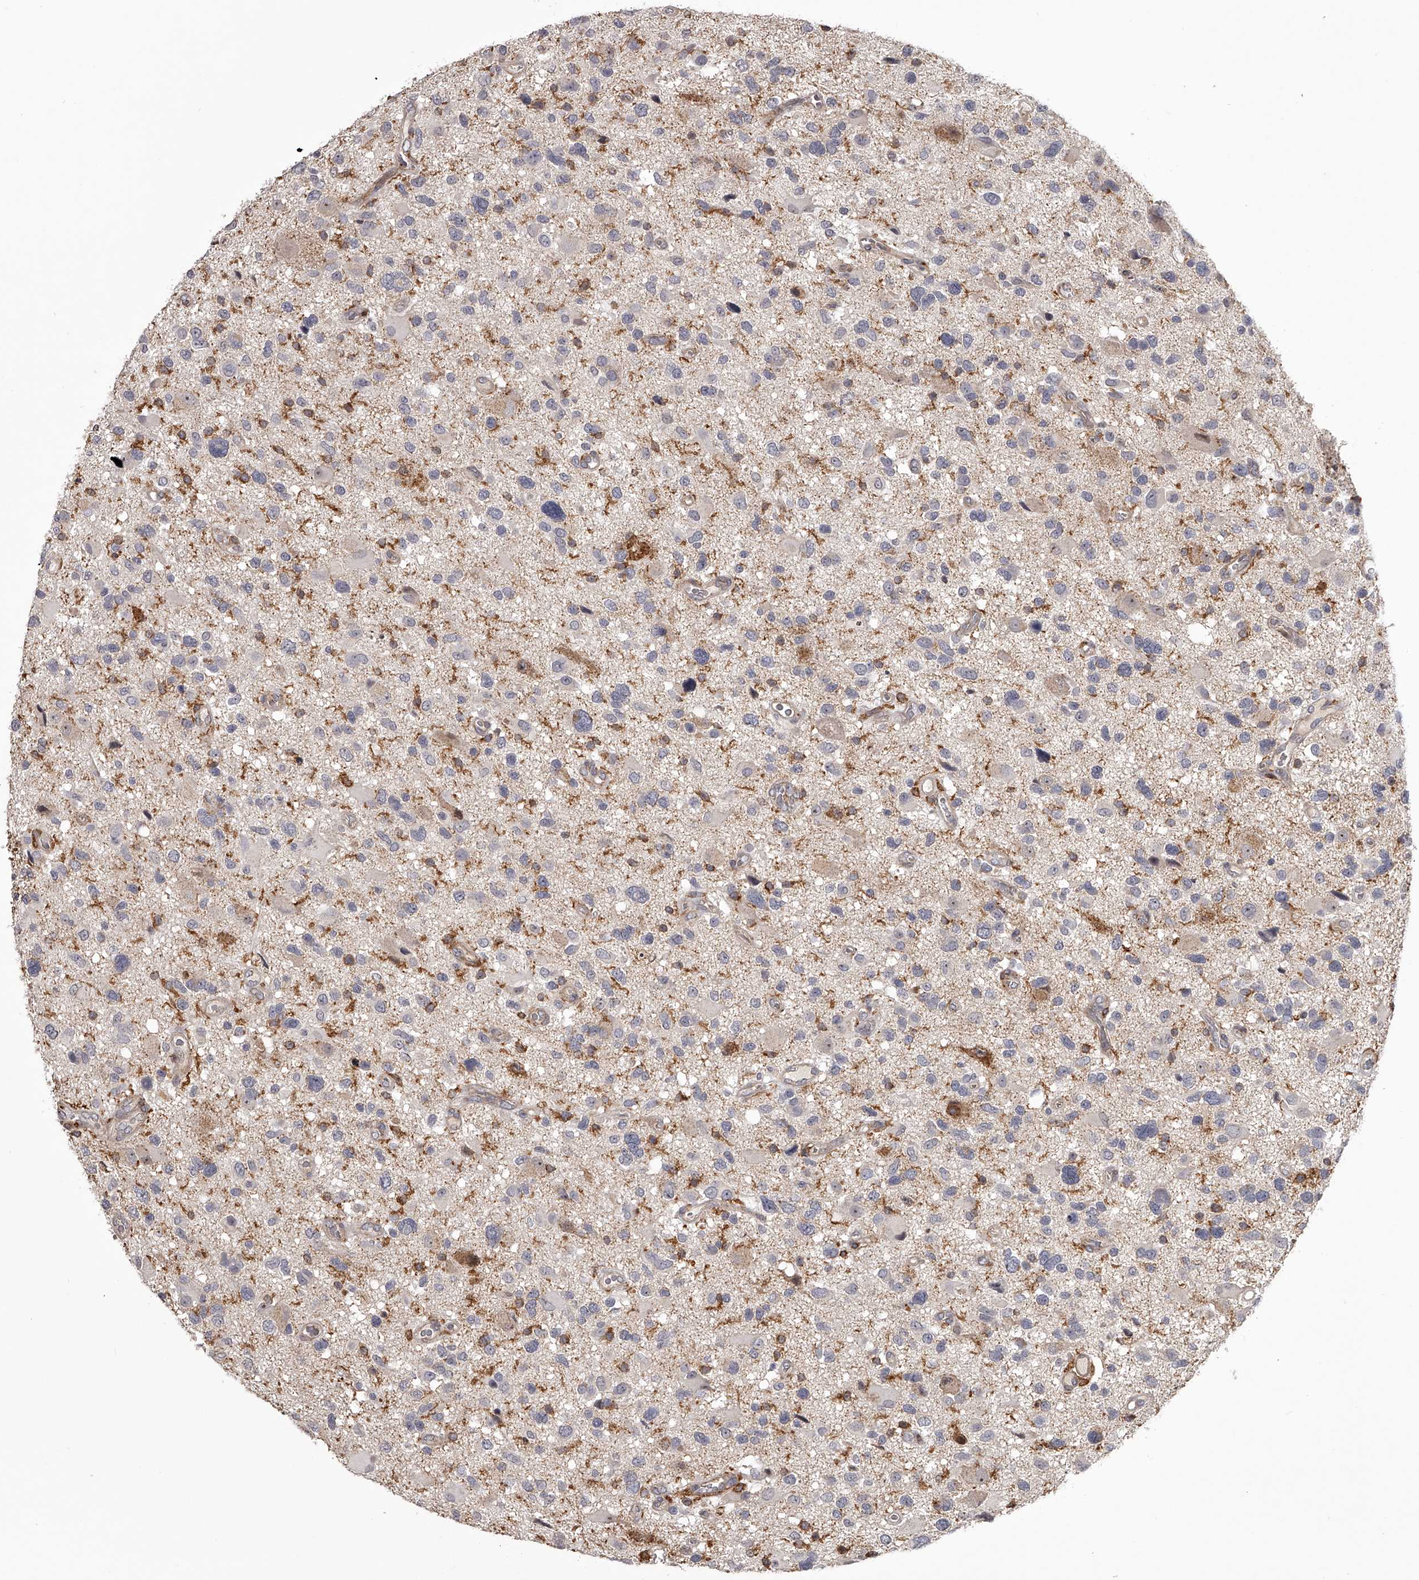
{"staining": {"intensity": "moderate", "quantity": "<25%", "location": "cytoplasmic/membranous"}, "tissue": "glioma", "cell_type": "Tumor cells", "image_type": "cancer", "snomed": [{"axis": "morphology", "description": "Glioma, malignant, High grade"}, {"axis": "topography", "description": "Brain"}], "caption": "Protein expression analysis of glioma shows moderate cytoplasmic/membranous staining in approximately <25% of tumor cells.", "gene": "RRP36", "patient": {"sex": "male", "age": 33}}